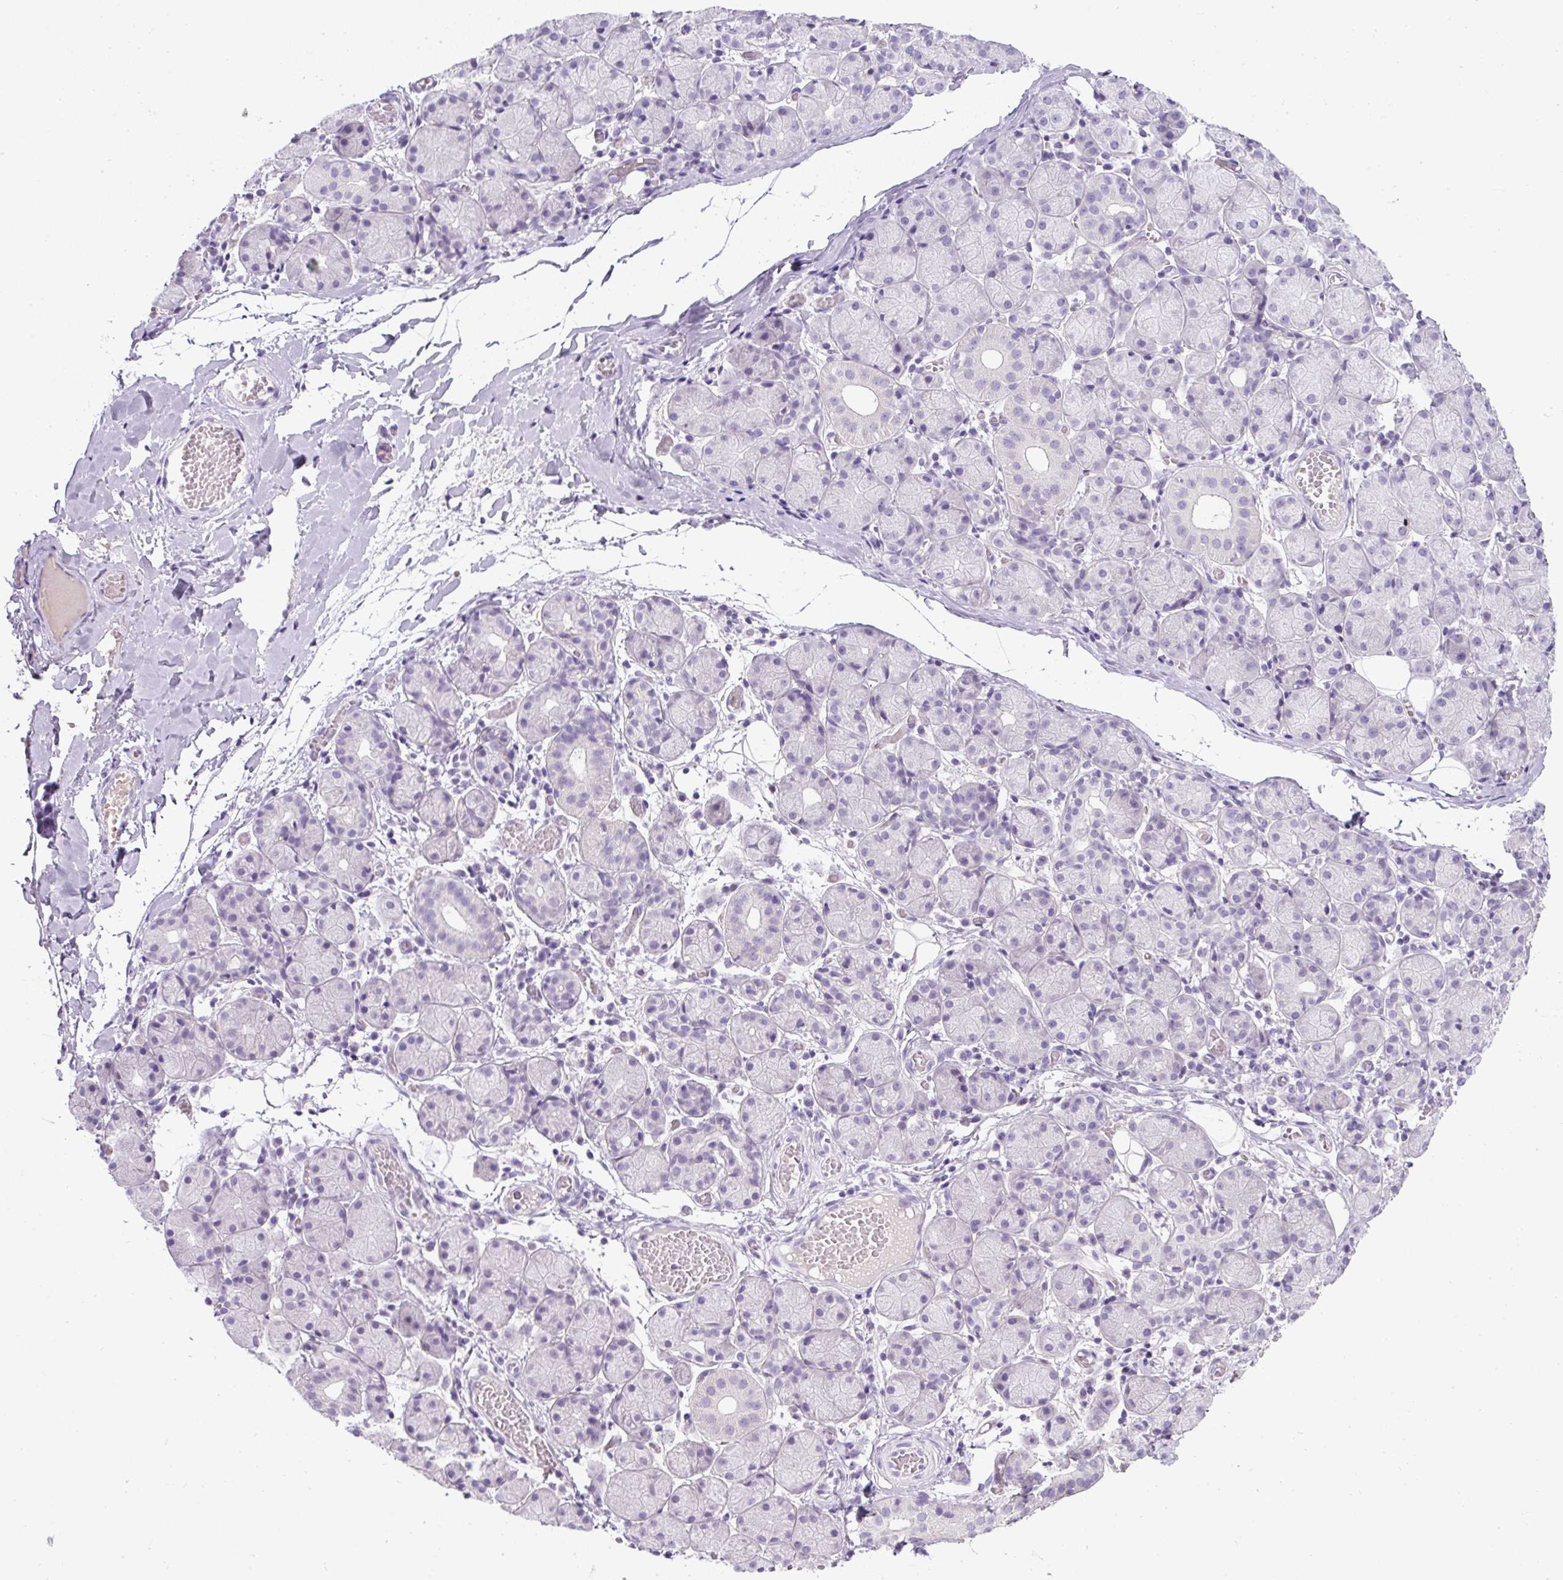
{"staining": {"intensity": "negative", "quantity": "none", "location": "none"}, "tissue": "salivary gland", "cell_type": "Glandular cells", "image_type": "normal", "snomed": [{"axis": "morphology", "description": "Normal tissue, NOS"}, {"axis": "topography", "description": "Salivary gland"}], "caption": "Glandular cells show no significant staining in normal salivary gland. (Immunohistochemistry (ihc), brightfield microscopy, high magnification).", "gene": "COL9A2", "patient": {"sex": "female", "age": 24}}